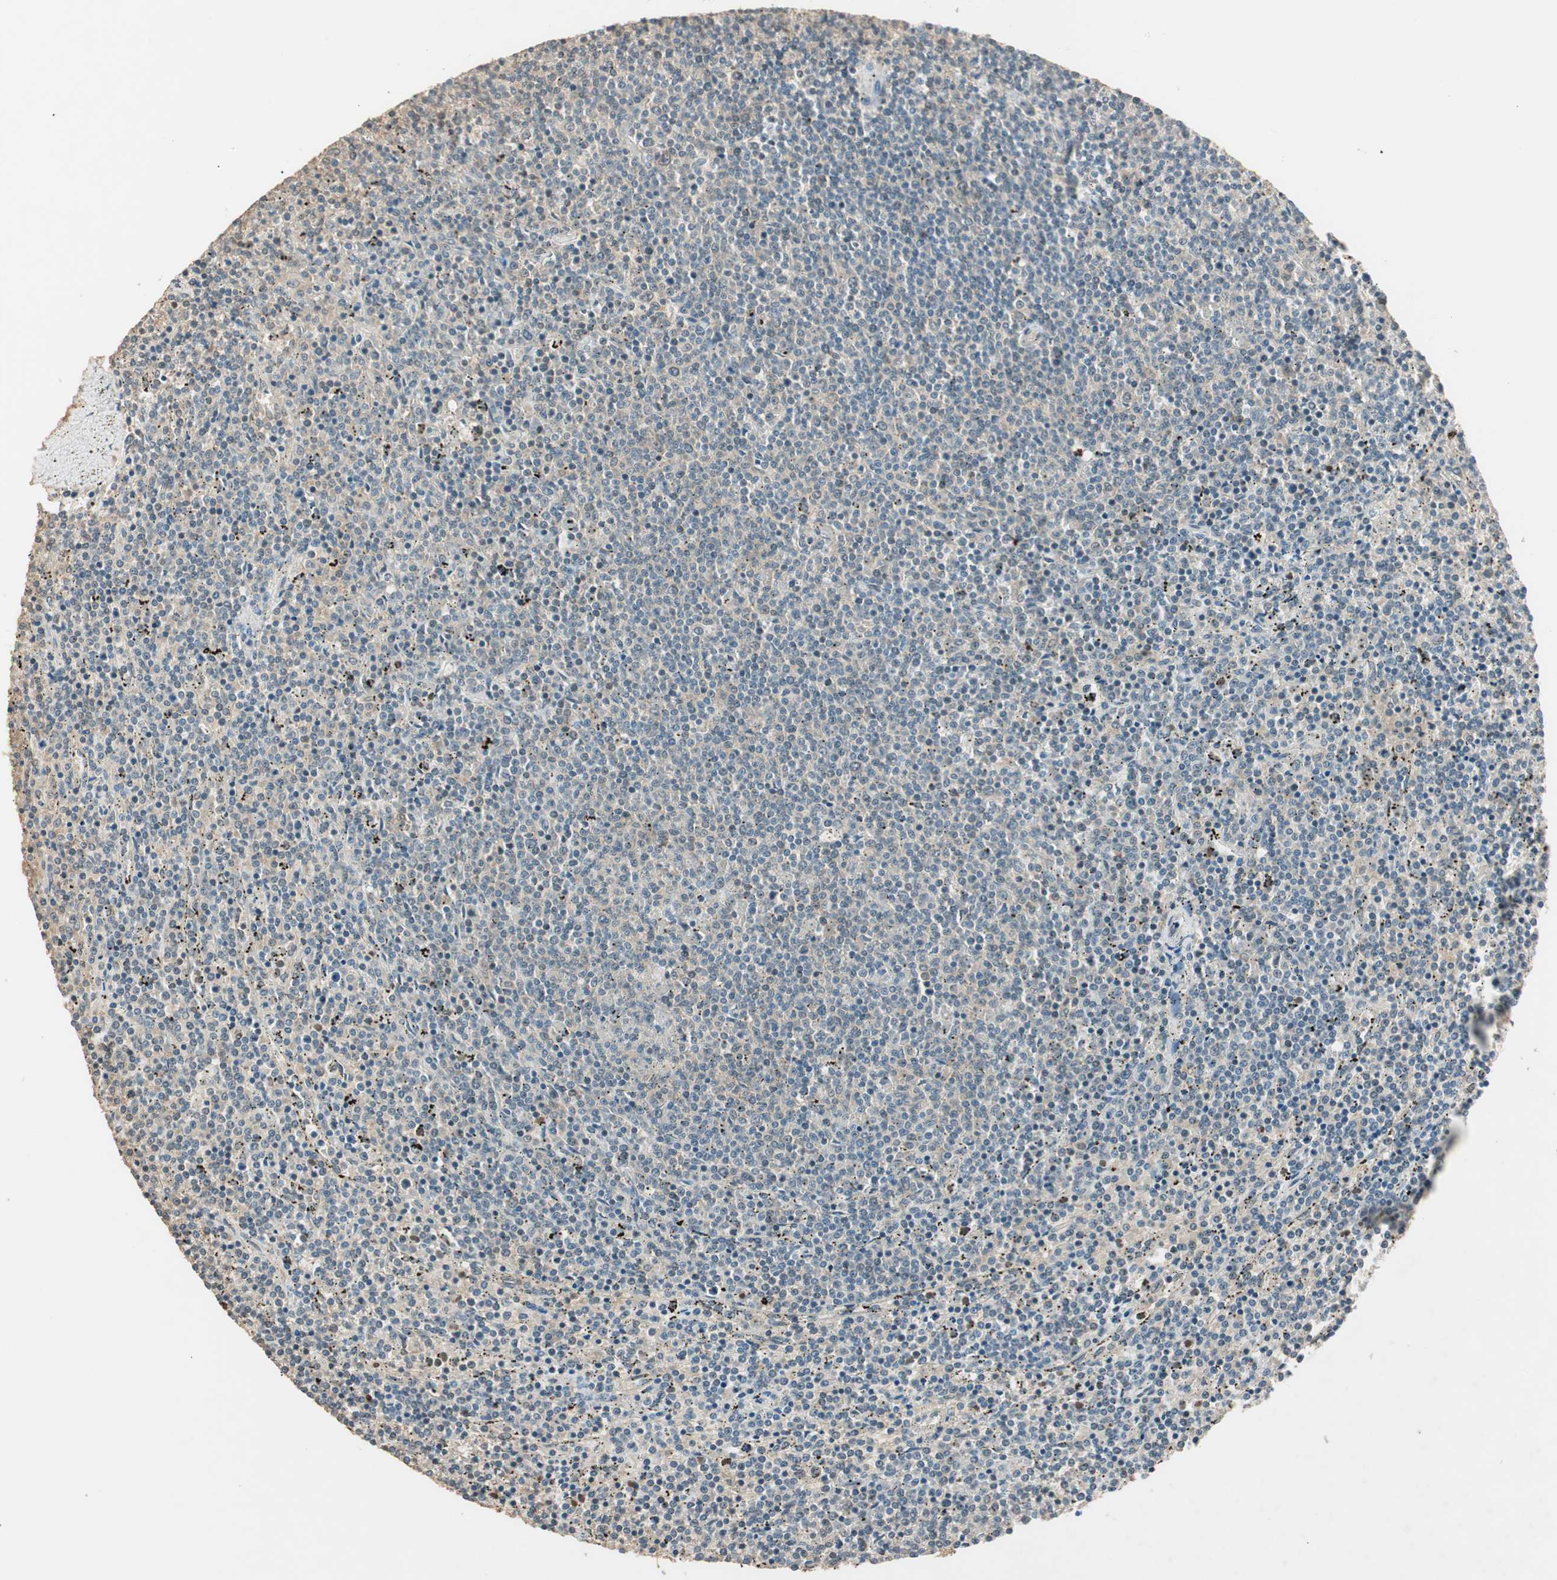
{"staining": {"intensity": "negative", "quantity": "none", "location": "none"}, "tissue": "lymphoma", "cell_type": "Tumor cells", "image_type": "cancer", "snomed": [{"axis": "morphology", "description": "Malignant lymphoma, non-Hodgkin's type, Low grade"}, {"axis": "topography", "description": "Spleen"}], "caption": "IHC of lymphoma displays no expression in tumor cells.", "gene": "USP5", "patient": {"sex": "female", "age": 50}}